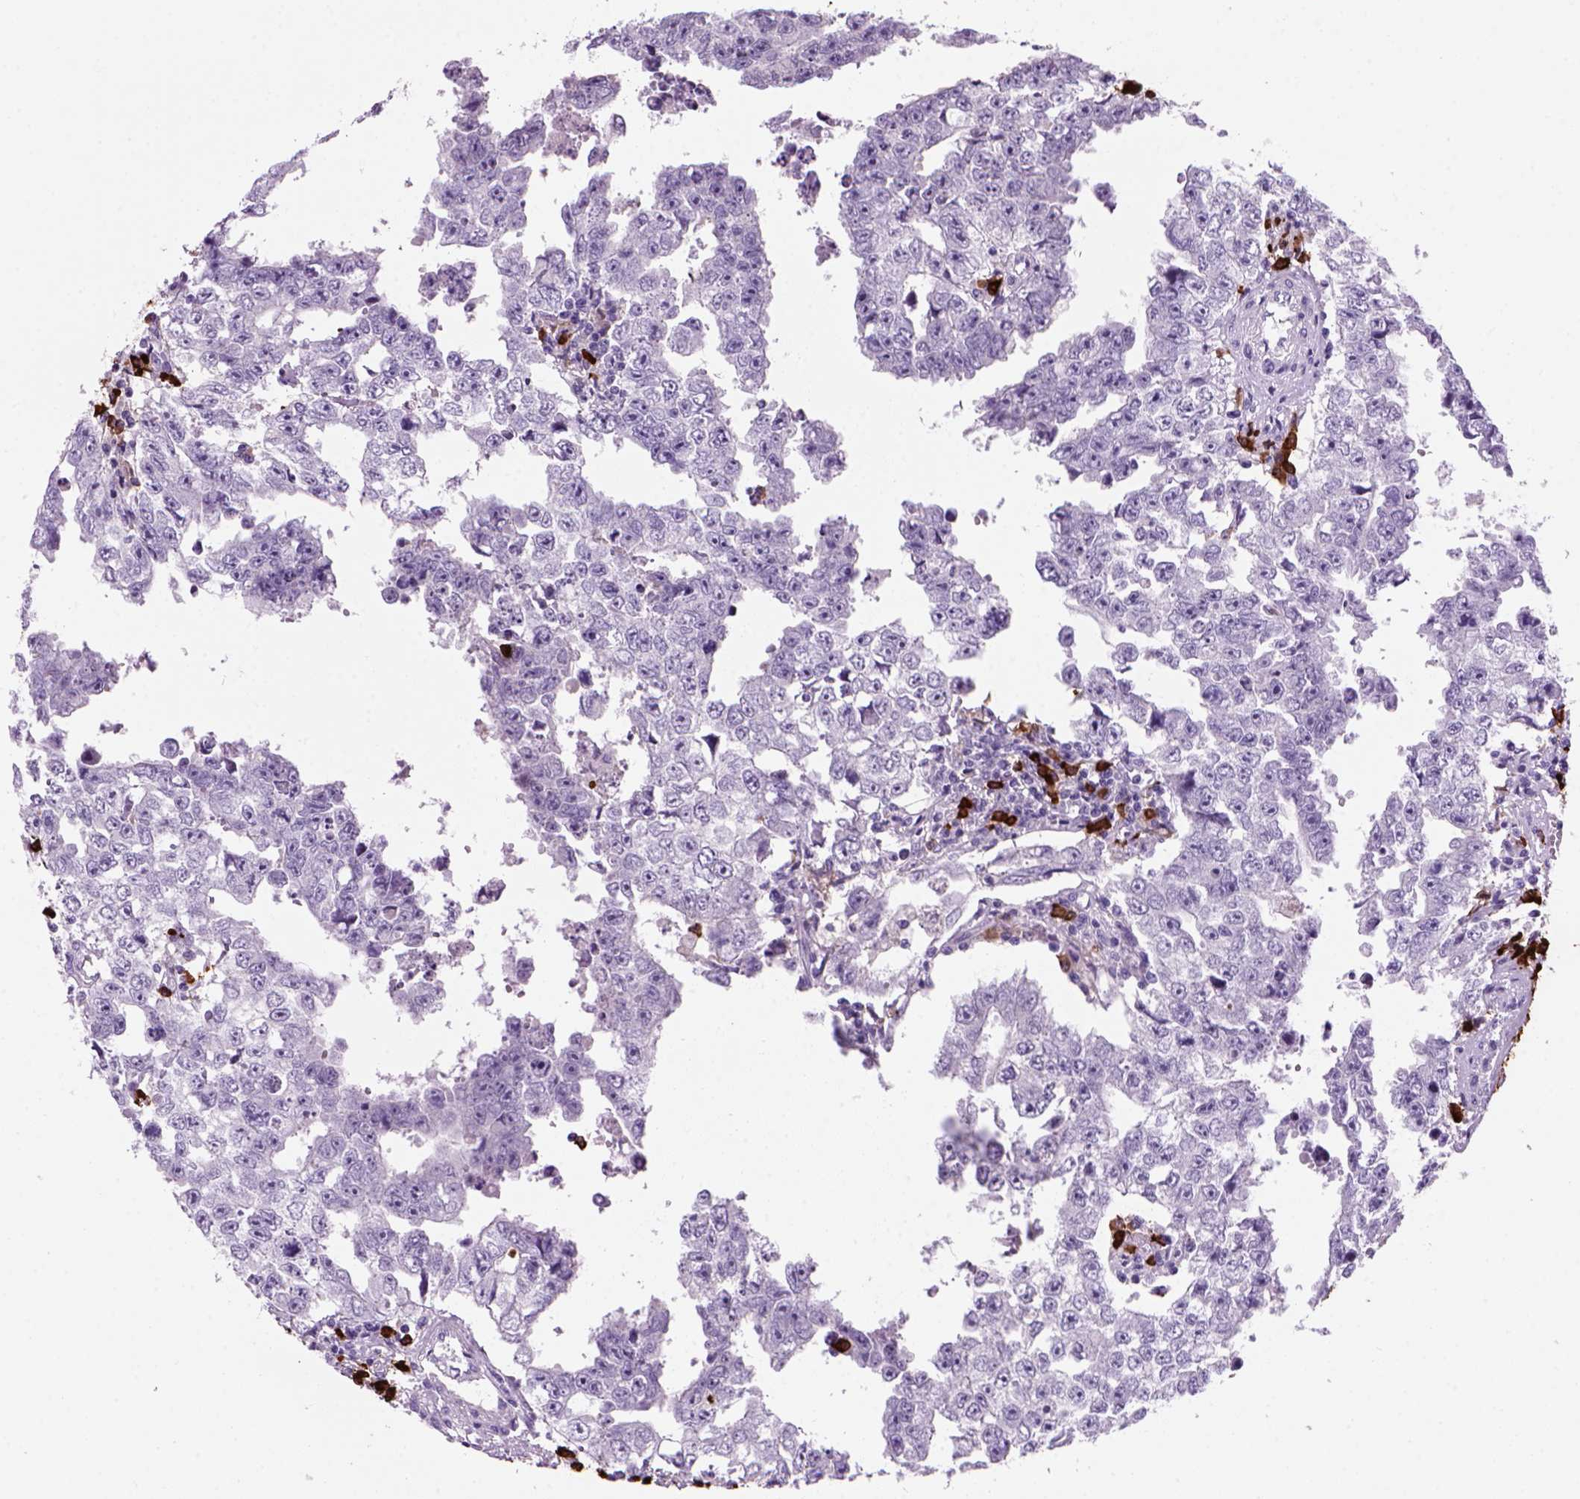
{"staining": {"intensity": "negative", "quantity": "none", "location": "none"}, "tissue": "testis cancer", "cell_type": "Tumor cells", "image_type": "cancer", "snomed": [{"axis": "morphology", "description": "Carcinoma, Embryonal, NOS"}, {"axis": "topography", "description": "Testis"}], "caption": "There is no significant expression in tumor cells of testis cancer (embryonal carcinoma).", "gene": "MZB1", "patient": {"sex": "male", "age": 36}}